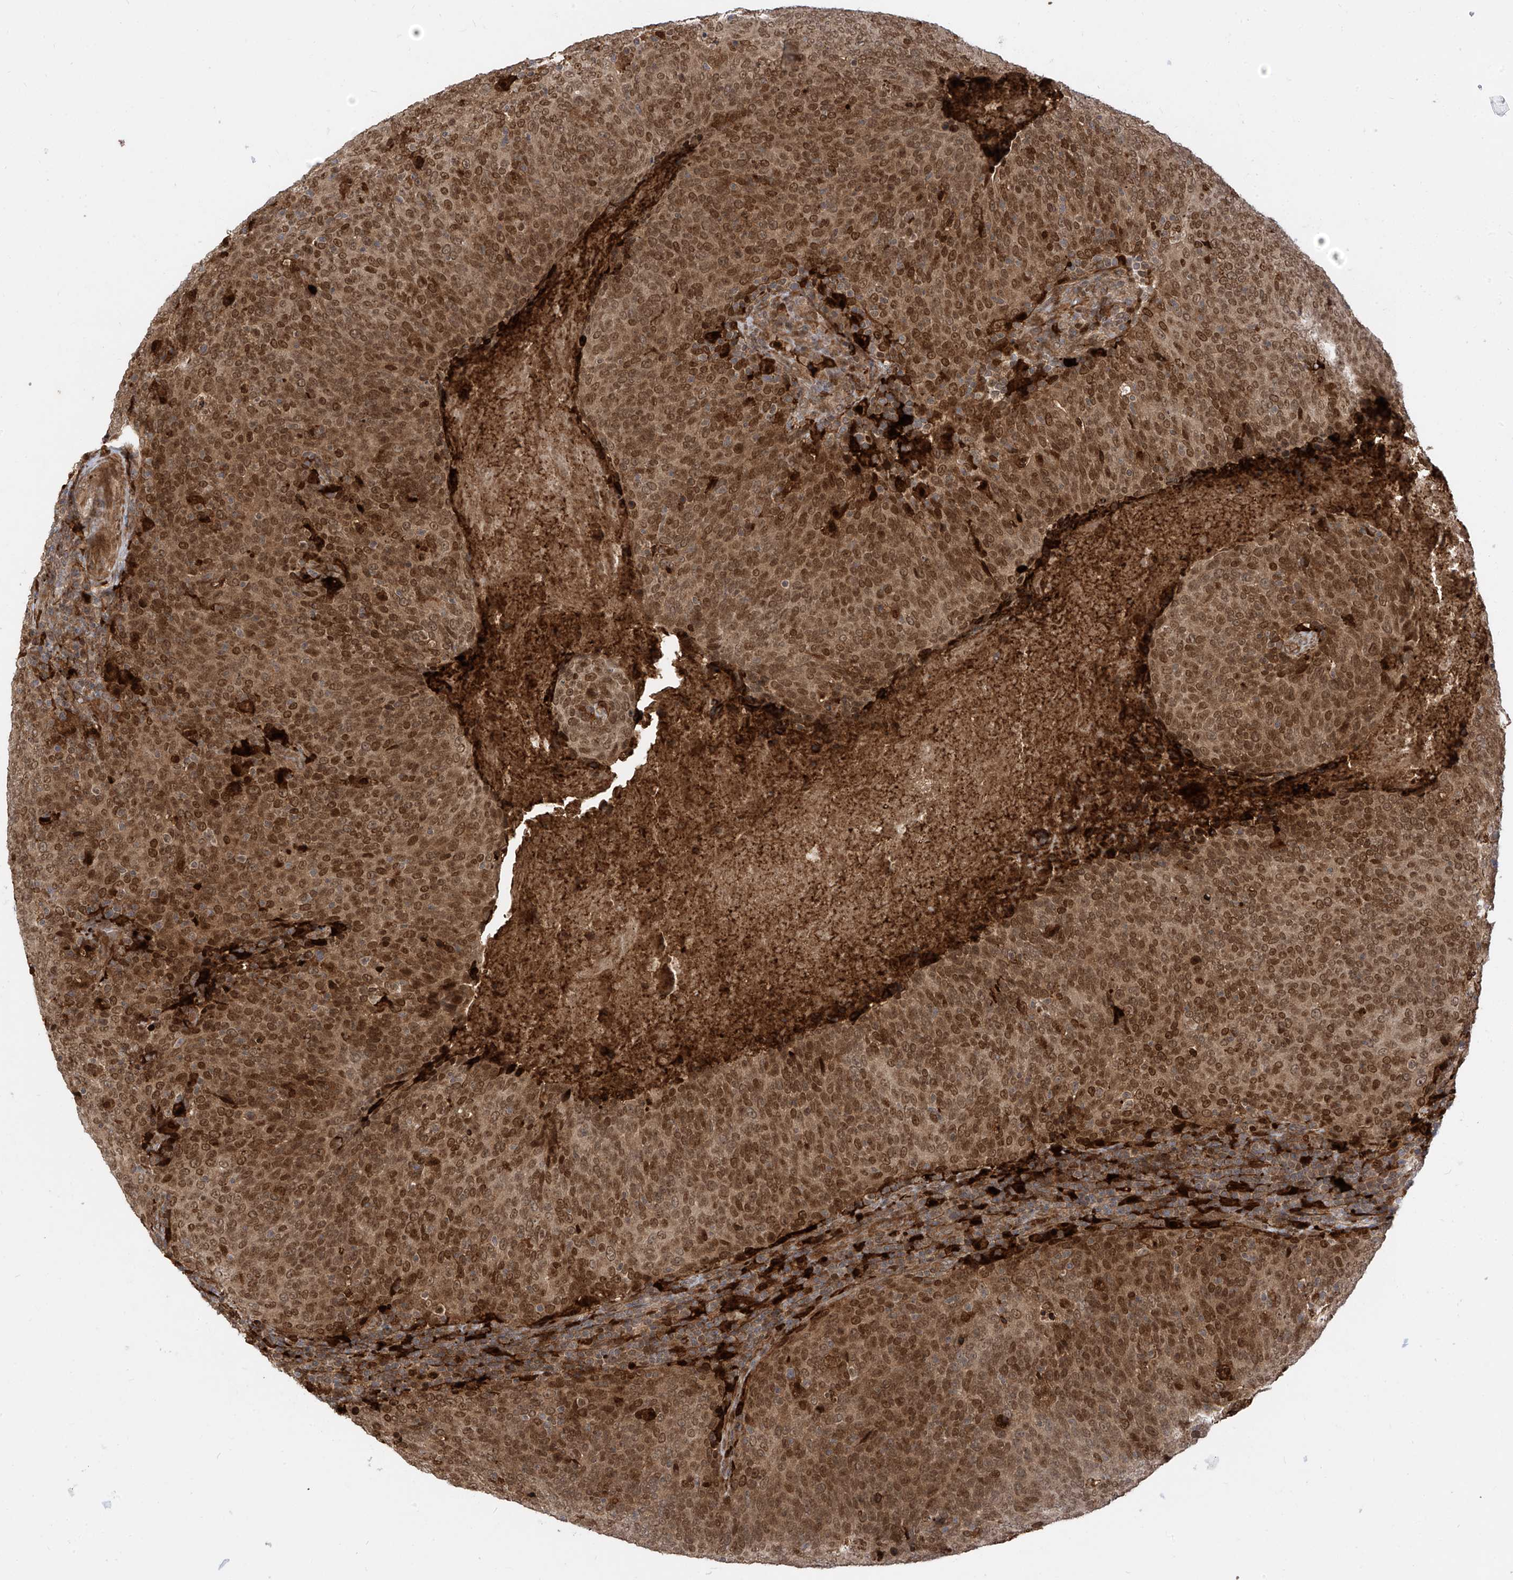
{"staining": {"intensity": "moderate", "quantity": ">75%", "location": "cytoplasmic/membranous,nuclear"}, "tissue": "head and neck cancer", "cell_type": "Tumor cells", "image_type": "cancer", "snomed": [{"axis": "morphology", "description": "Squamous cell carcinoma, NOS"}, {"axis": "morphology", "description": "Squamous cell carcinoma, metastatic, NOS"}, {"axis": "topography", "description": "Lymph node"}, {"axis": "topography", "description": "Head-Neck"}], "caption": "This photomicrograph exhibits immunohistochemistry (IHC) staining of head and neck cancer (squamous cell carcinoma), with medium moderate cytoplasmic/membranous and nuclear staining in about >75% of tumor cells.", "gene": "ATAD2B", "patient": {"sex": "male", "age": 62}}